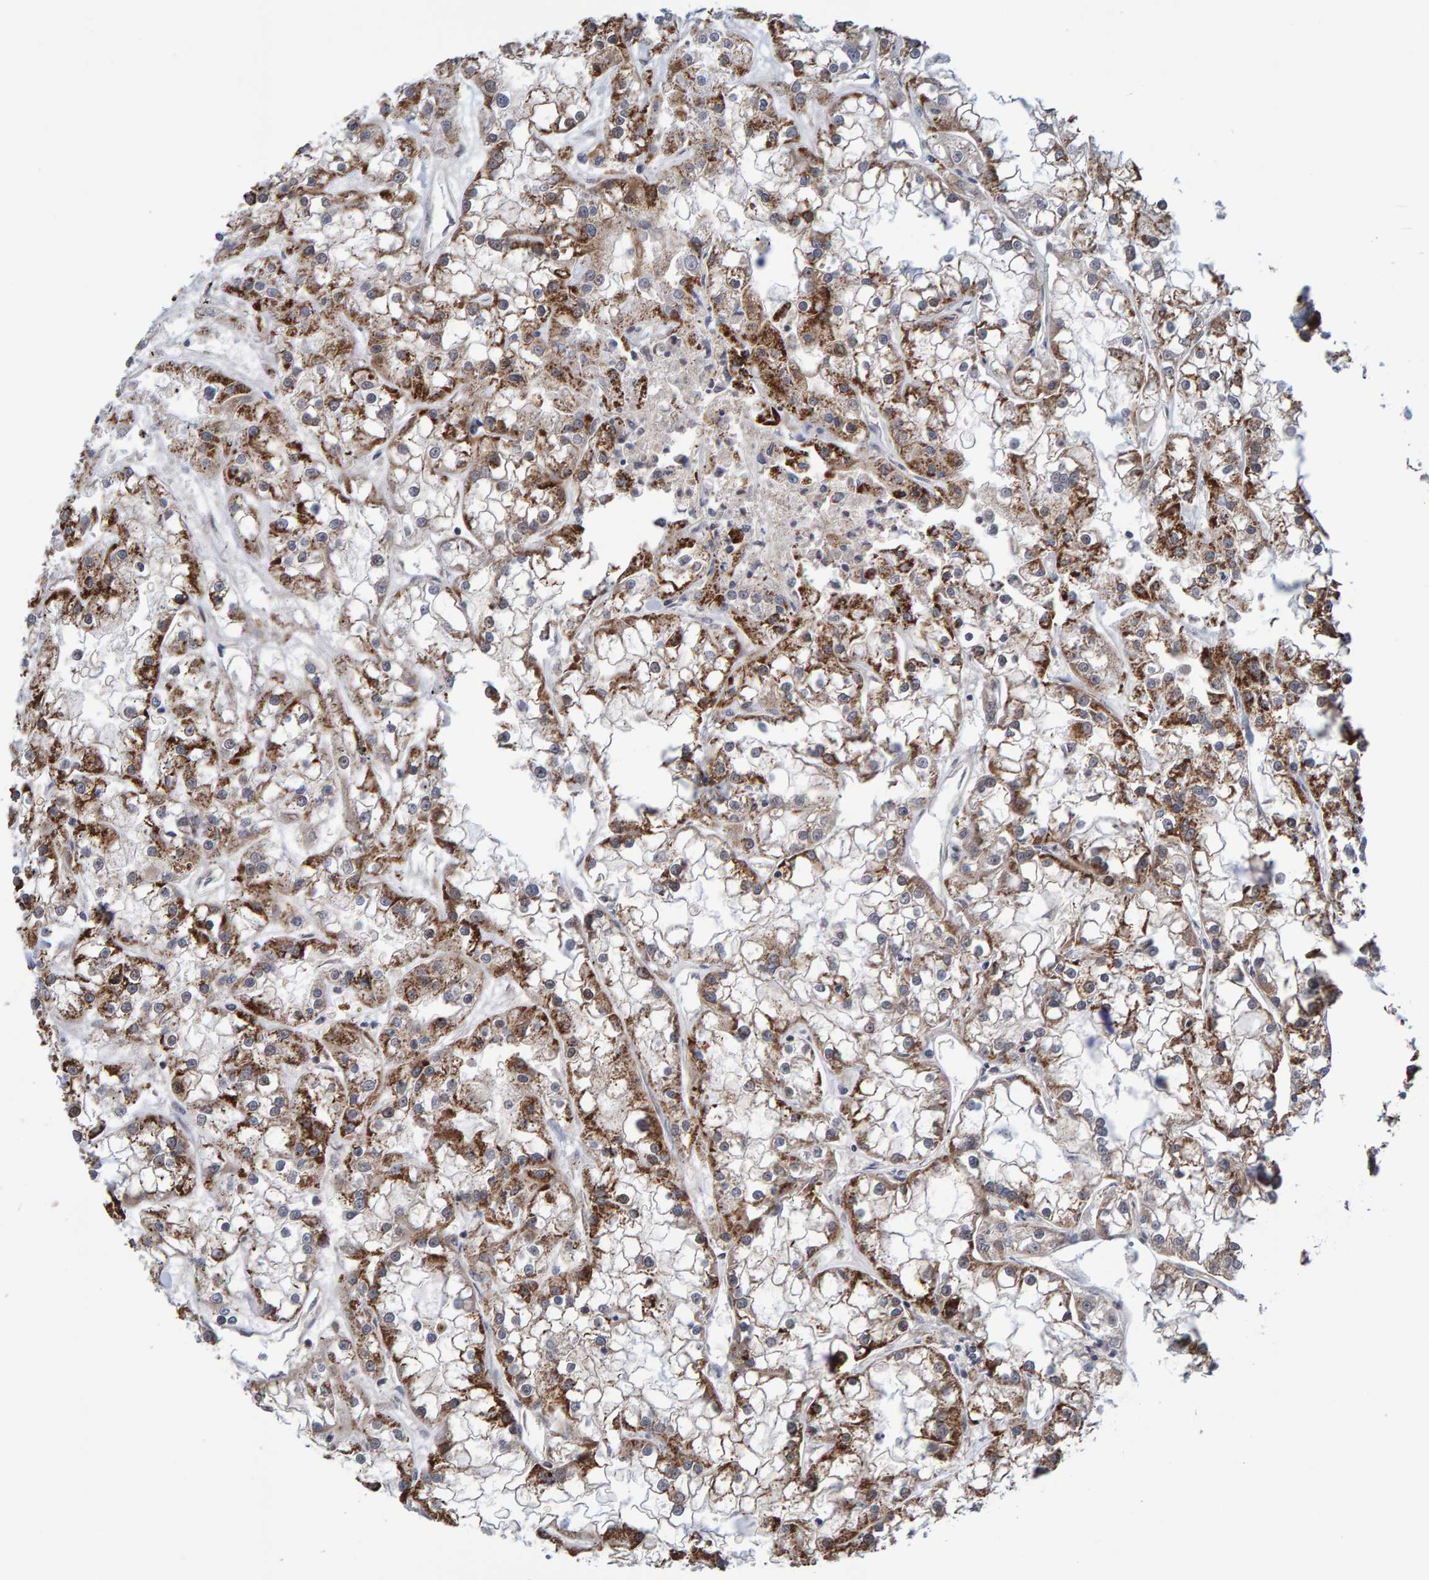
{"staining": {"intensity": "moderate", "quantity": ">75%", "location": "cytoplasmic/membranous"}, "tissue": "renal cancer", "cell_type": "Tumor cells", "image_type": "cancer", "snomed": [{"axis": "morphology", "description": "Adenocarcinoma, NOS"}, {"axis": "topography", "description": "Kidney"}], "caption": "Immunohistochemistry histopathology image of adenocarcinoma (renal) stained for a protein (brown), which shows medium levels of moderate cytoplasmic/membranous expression in about >75% of tumor cells.", "gene": "SCRN2", "patient": {"sex": "female", "age": 52}}